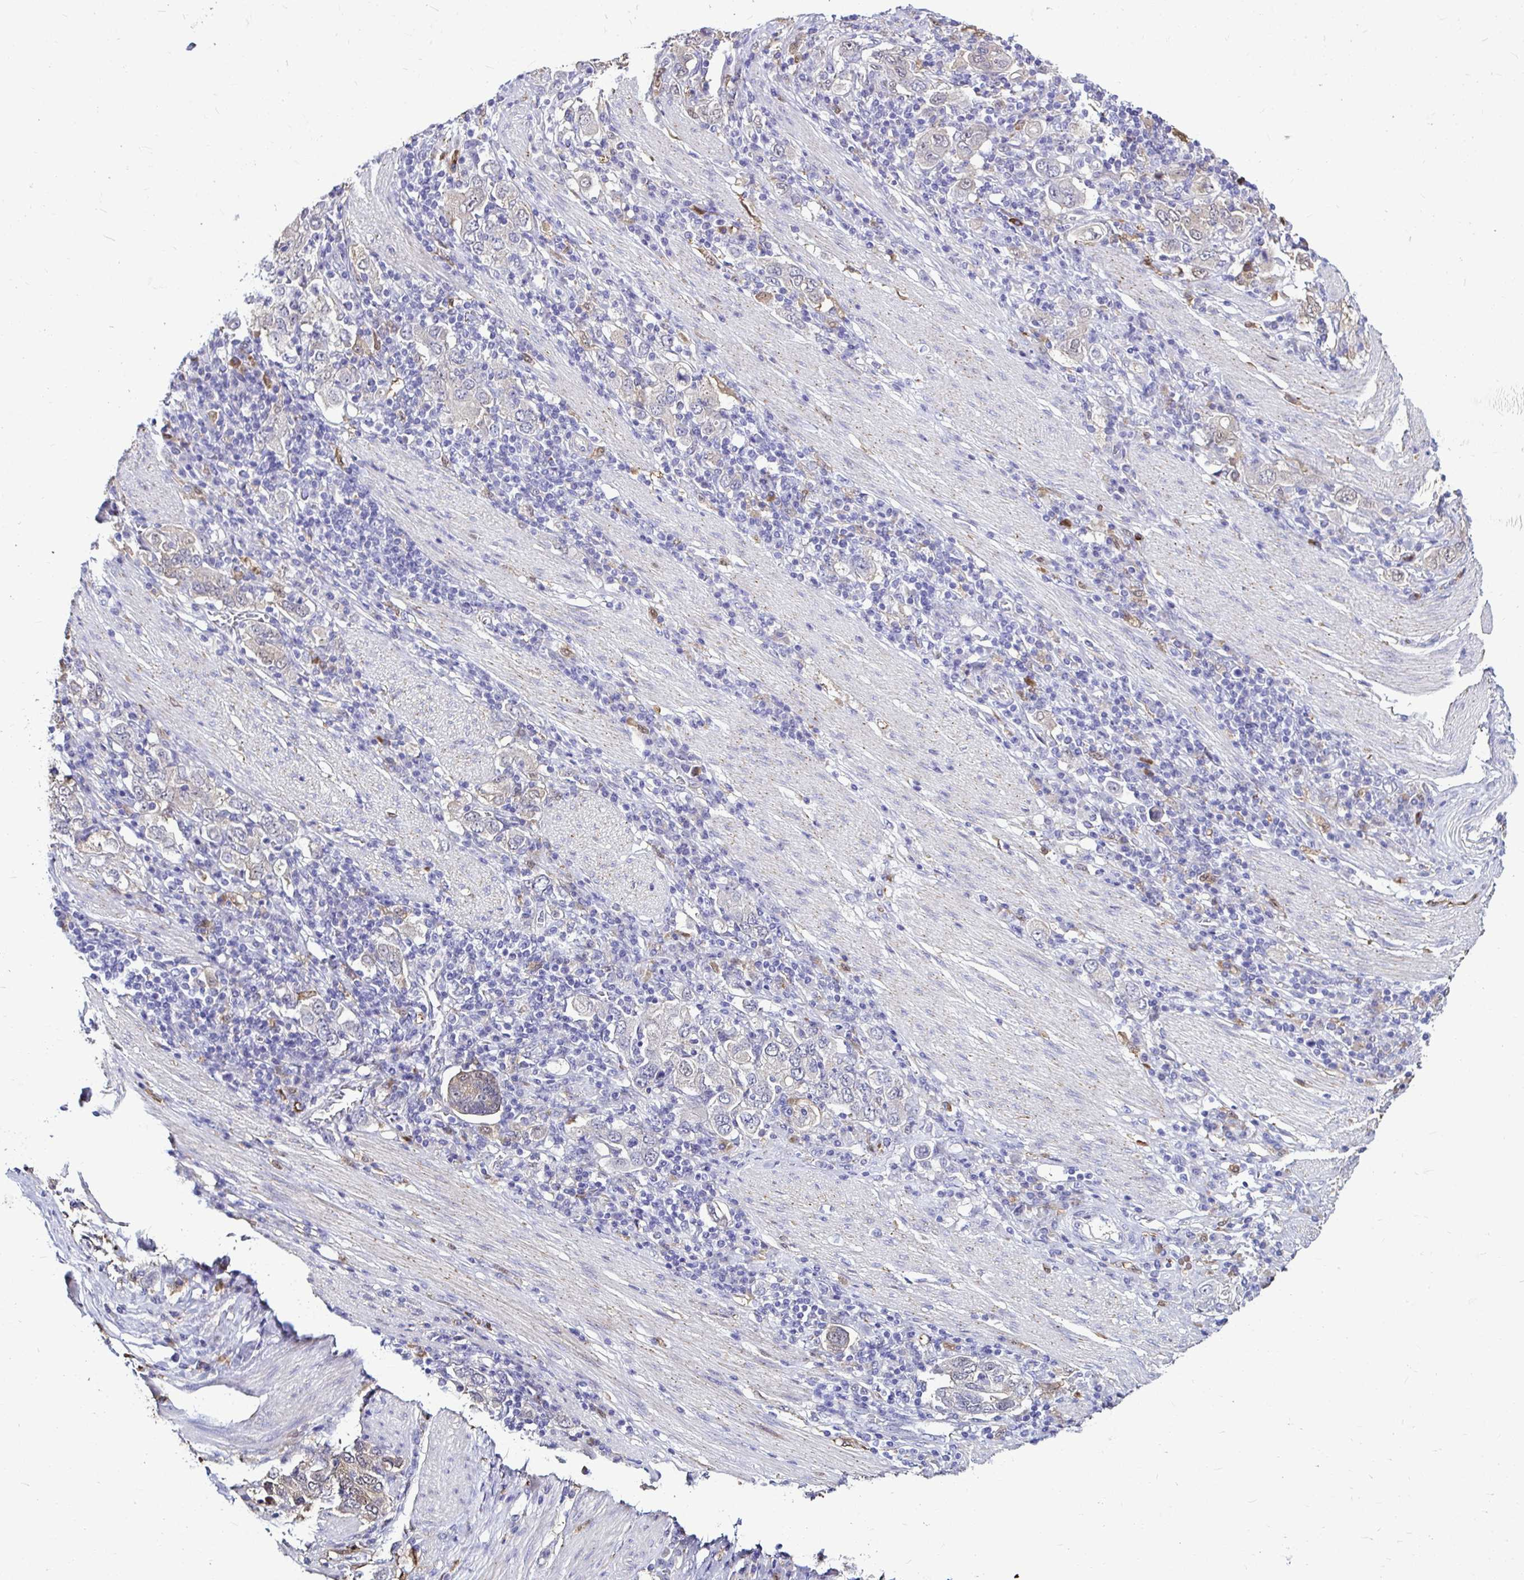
{"staining": {"intensity": "weak", "quantity": "<25%", "location": "cytoplasmic/membranous"}, "tissue": "stomach cancer", "cell_type": "Tumor cells", "image_type": "cancer", "snomed": [{"axis": "morphology", "description": "Adenocarcinoma, NOS"}, {"axis": "topography", "description": "Stomach, upper"}, {"axis": "topography", "description": "Stomach"}], "caption": "An image of adenocarcinoma (stomach) stained for a protein demonstrates no brown staining in tumor cells. (DAB (3,3'-diaminobenzidine) immunohistochemistry (IHC), high magnification).", "gene": "IDH1", "patient": {"sex": "male", "age": 62}}